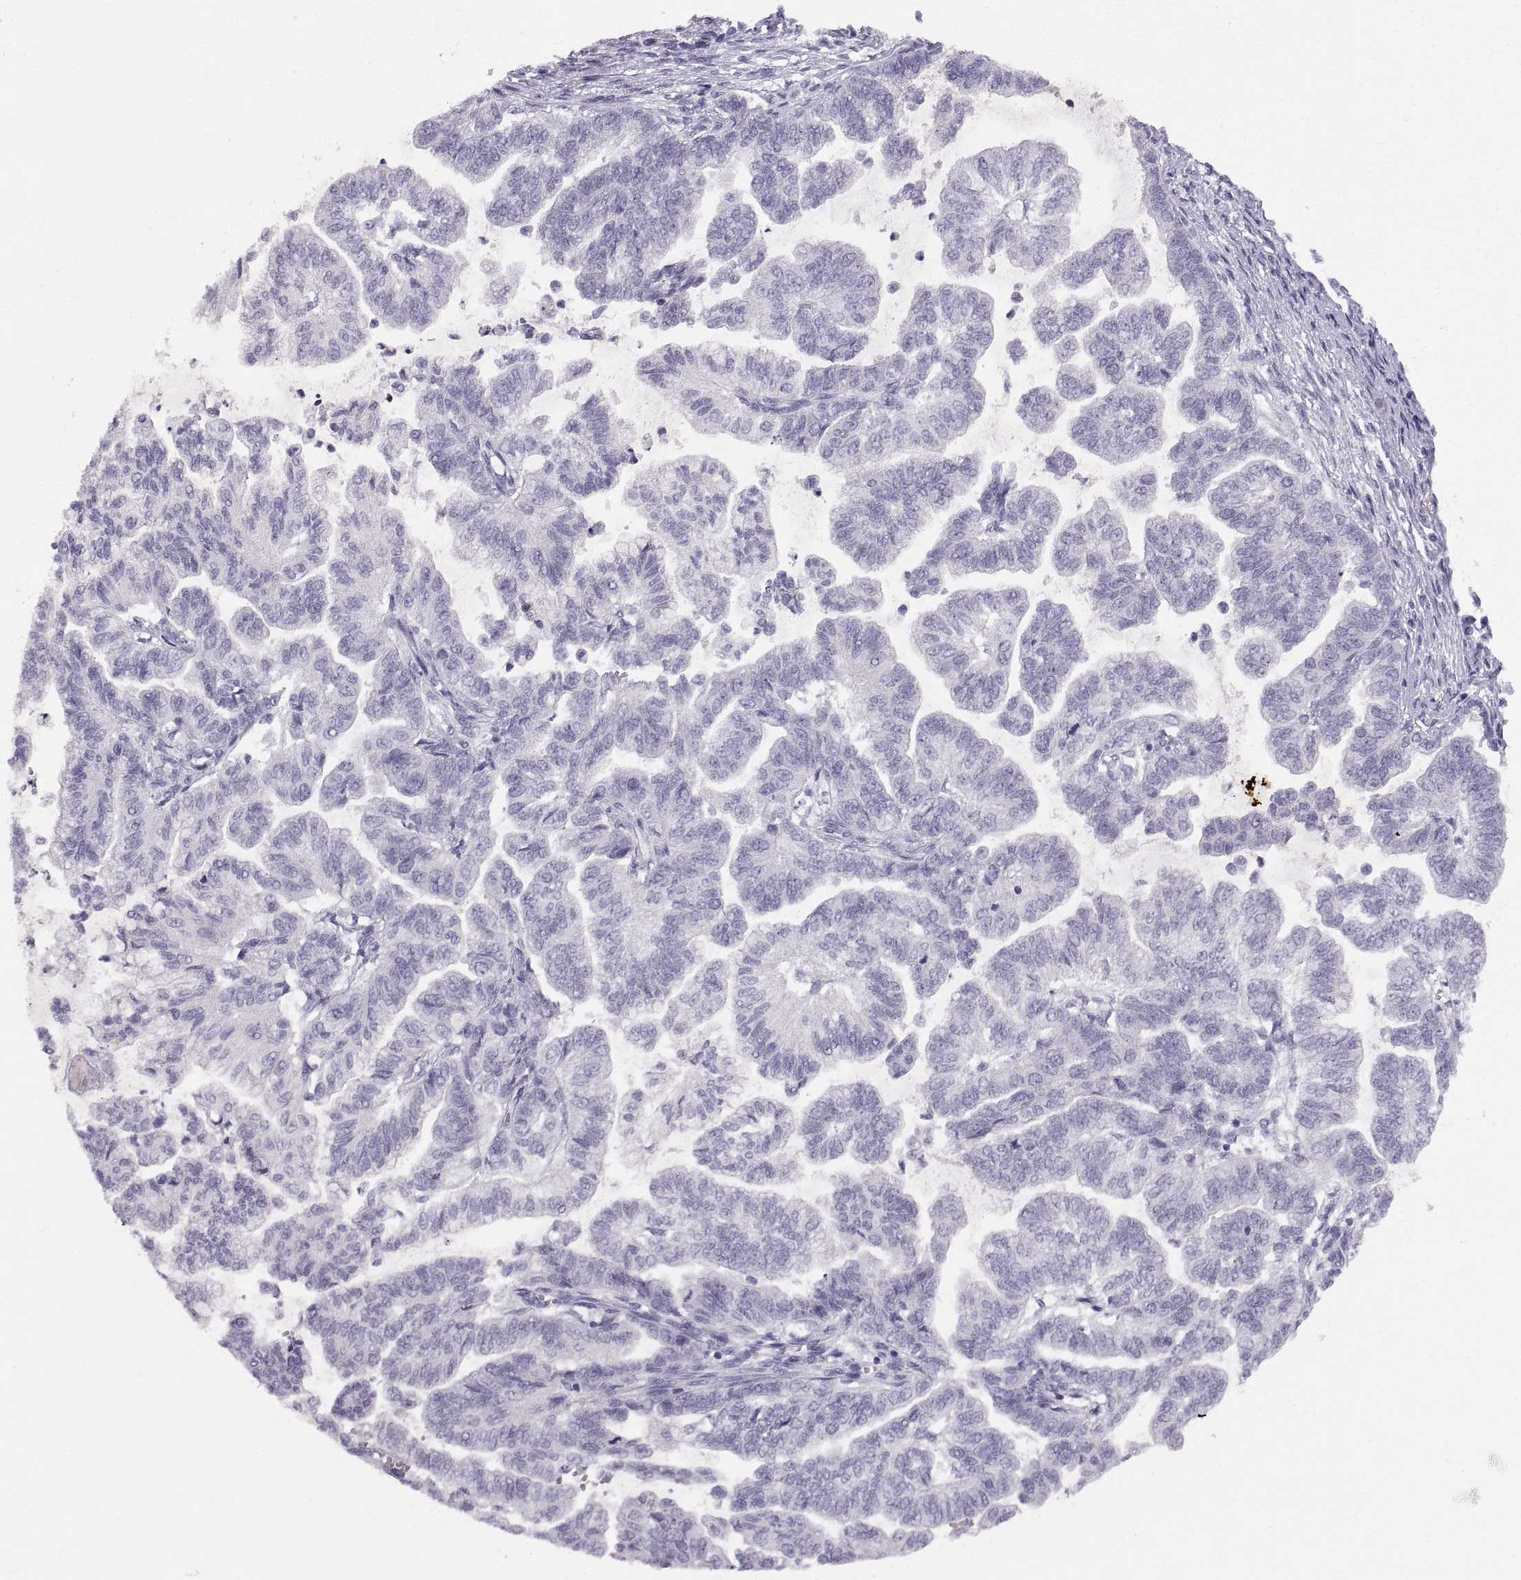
{"staining": {"intensity": "negative", "quantity": "none", "location": "none"}, "tissue": "stomach cancer", "cell_type": "Tumor cells", "image_type": "cancer", "snomed": [{"axis": "morphology", "description": "Adenocarcinoma, NOS"}, {"axis": "topography", "description": "Stomach"}], "caption": "Protein analysis of stomach cancer displays no significant staining in tumor cells.", "gene": "SLC22A6", "patient": {"sex": "male", "age": 83}}